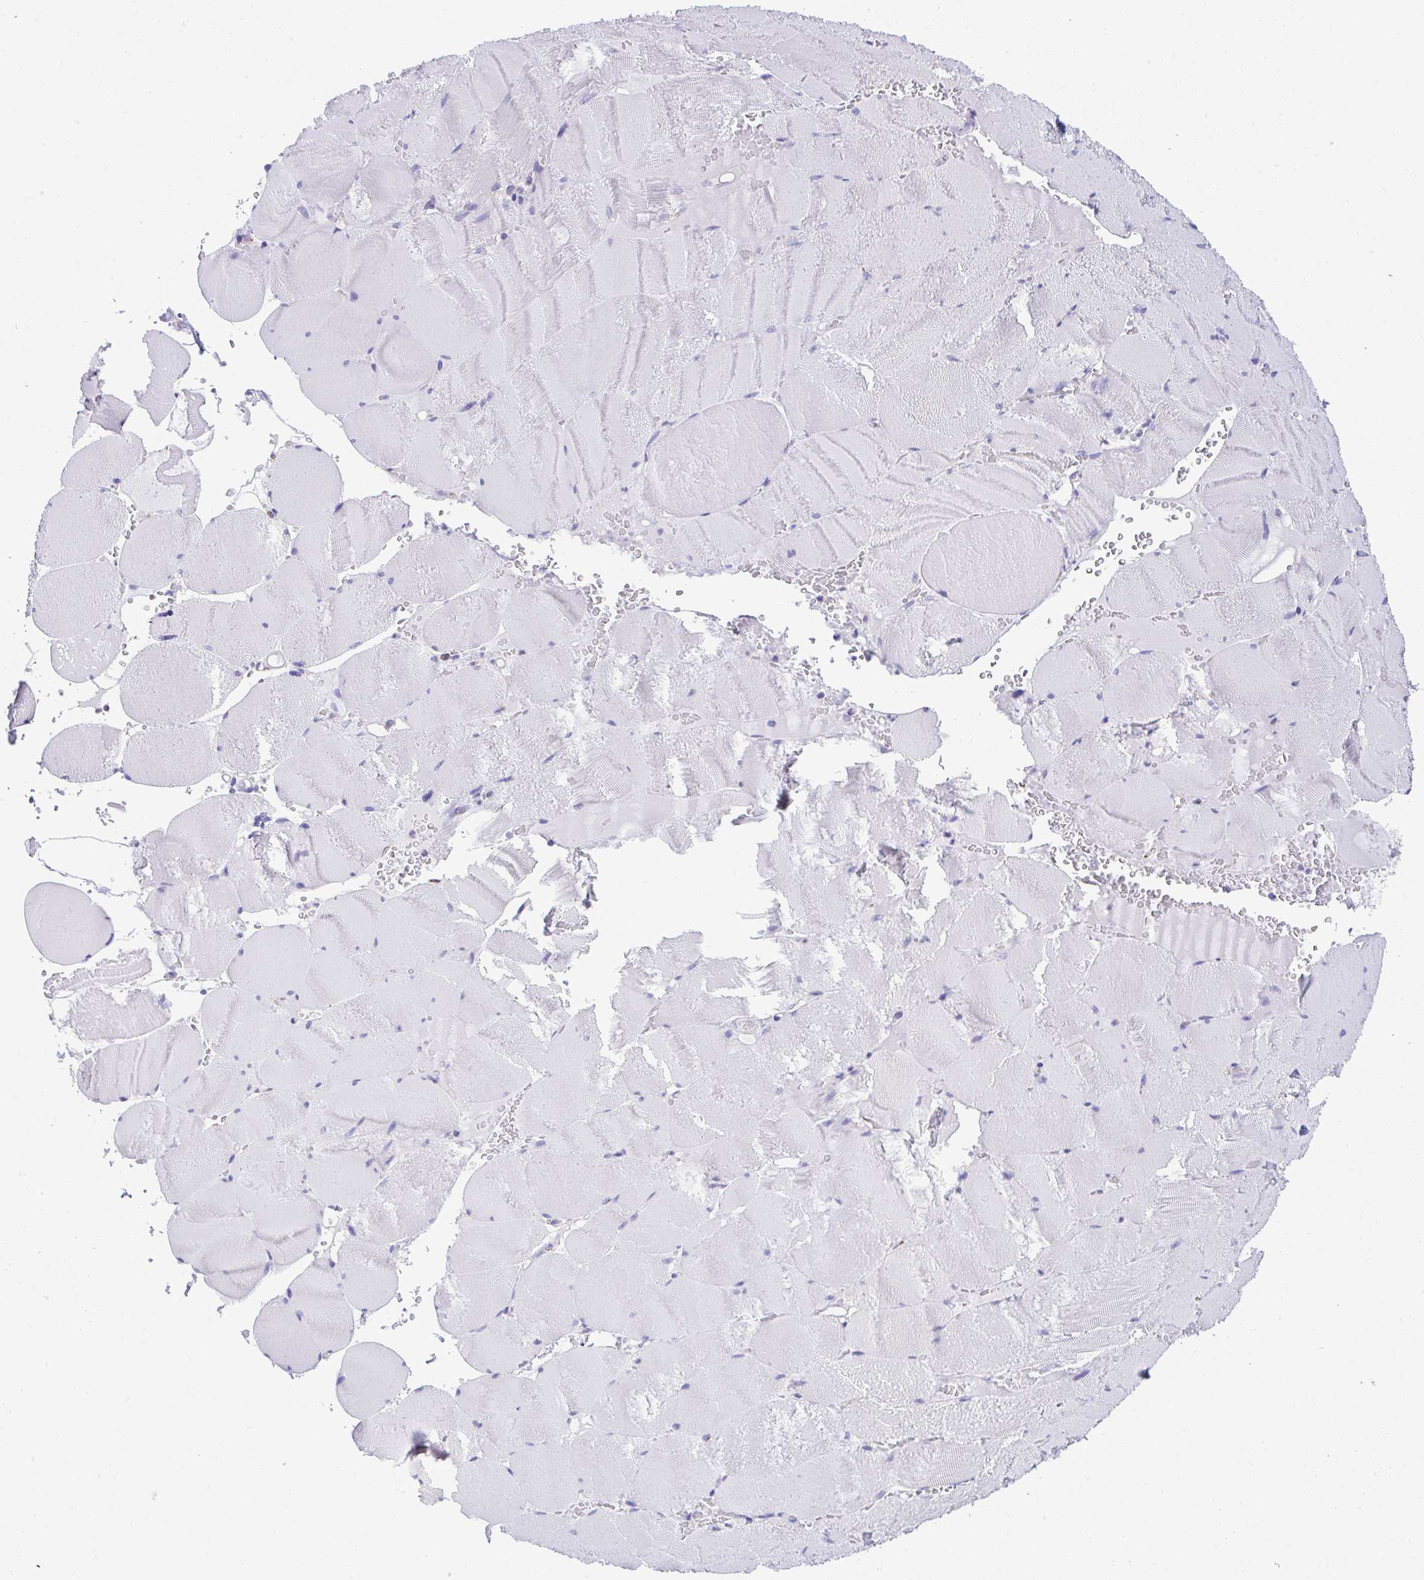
{"staining": {"intensity": "negative", "quantity": "none", "location": "none"}, "tissue": "skeletal muscle", "cell_type": "Myocytes", "image_type": "normal", "snomed": [{"axis": "morphology", "description": "Normal tissue, NOS"}, {"axis": "topography", "description": "Skeletal muscle"}, {"axis": "topography", "description": "Head-Neck"}], "caption": "DAB (3,3'-diaminobenzidine) immunohistochemical staining of normal skeletal muscle reveals no significant staining in myocytes. The staining is performed using DAB brown chromogen with nuclei counter-stained in using hematoxylin.", "gene": "PIGK", "patient": {"sex": "male", "age": 66}}